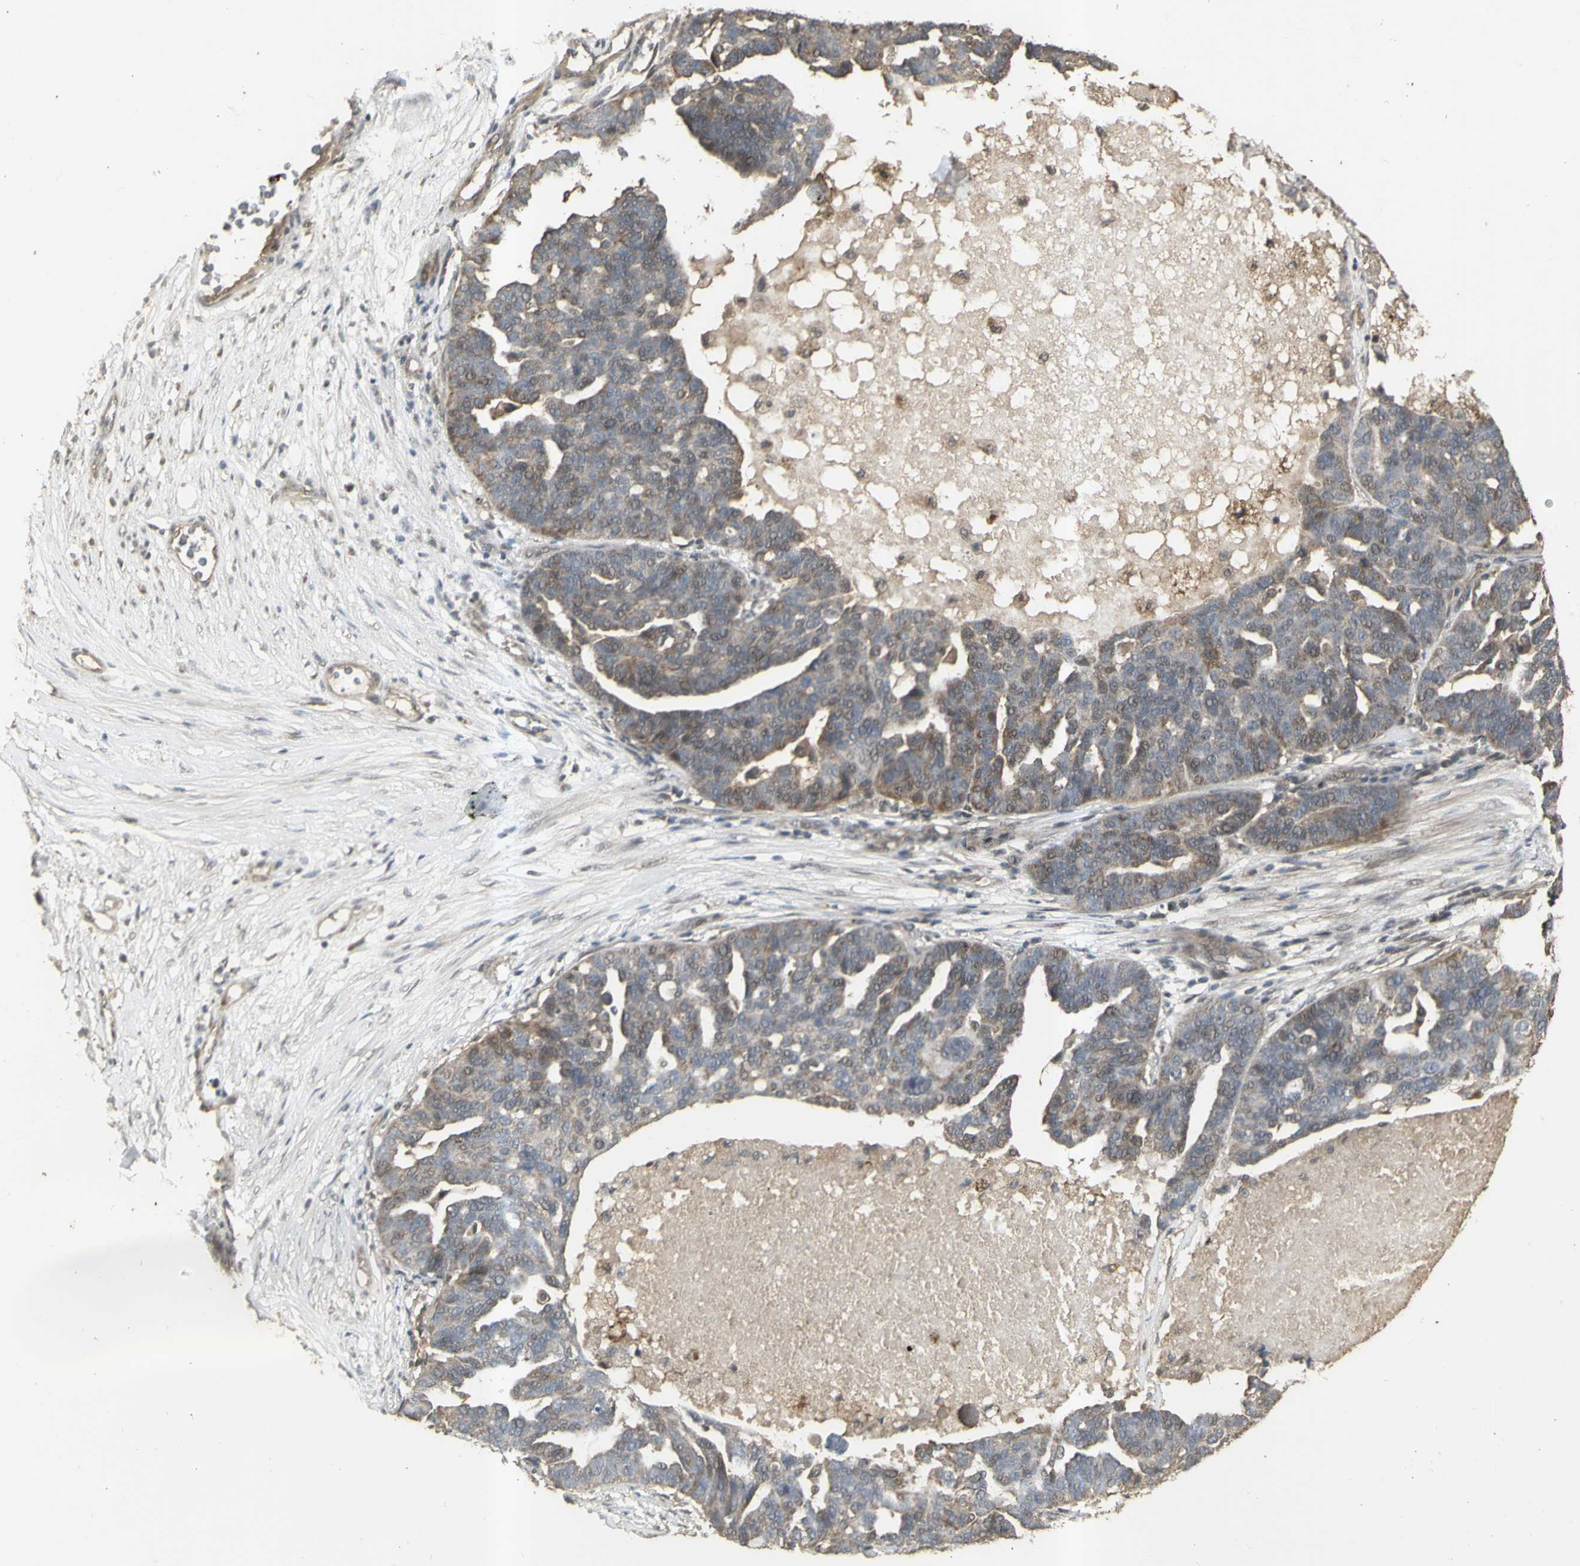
{"staining": {"intensity": "weak", "quantity": ">75%", "location": "cytoplasmic/membranous"}, "tissue": "ovarian cancer", "cell_type": "Tumor cells", "image_type": "cancer", "snomed": [{"axis": "morphology", "description": "Cystadenocarcinoma, serous, NOS"}, {"axis": "topography", "description": "Ovary"}], "caption": "Immunohistochemistry (IHC) histopathology image of neoplastic tissue: human ovarian cancer (serous cystadenocarcinoma) stained using immunohistochemistry reveals low levels of weak protein expression localized specifically in the cytoplasmic/membranous of tumor cells, appearing as a cytoplasmic/membranous brown color.", "gene": "ALOX12", "patient": {"sex": "female", "age": 59}}